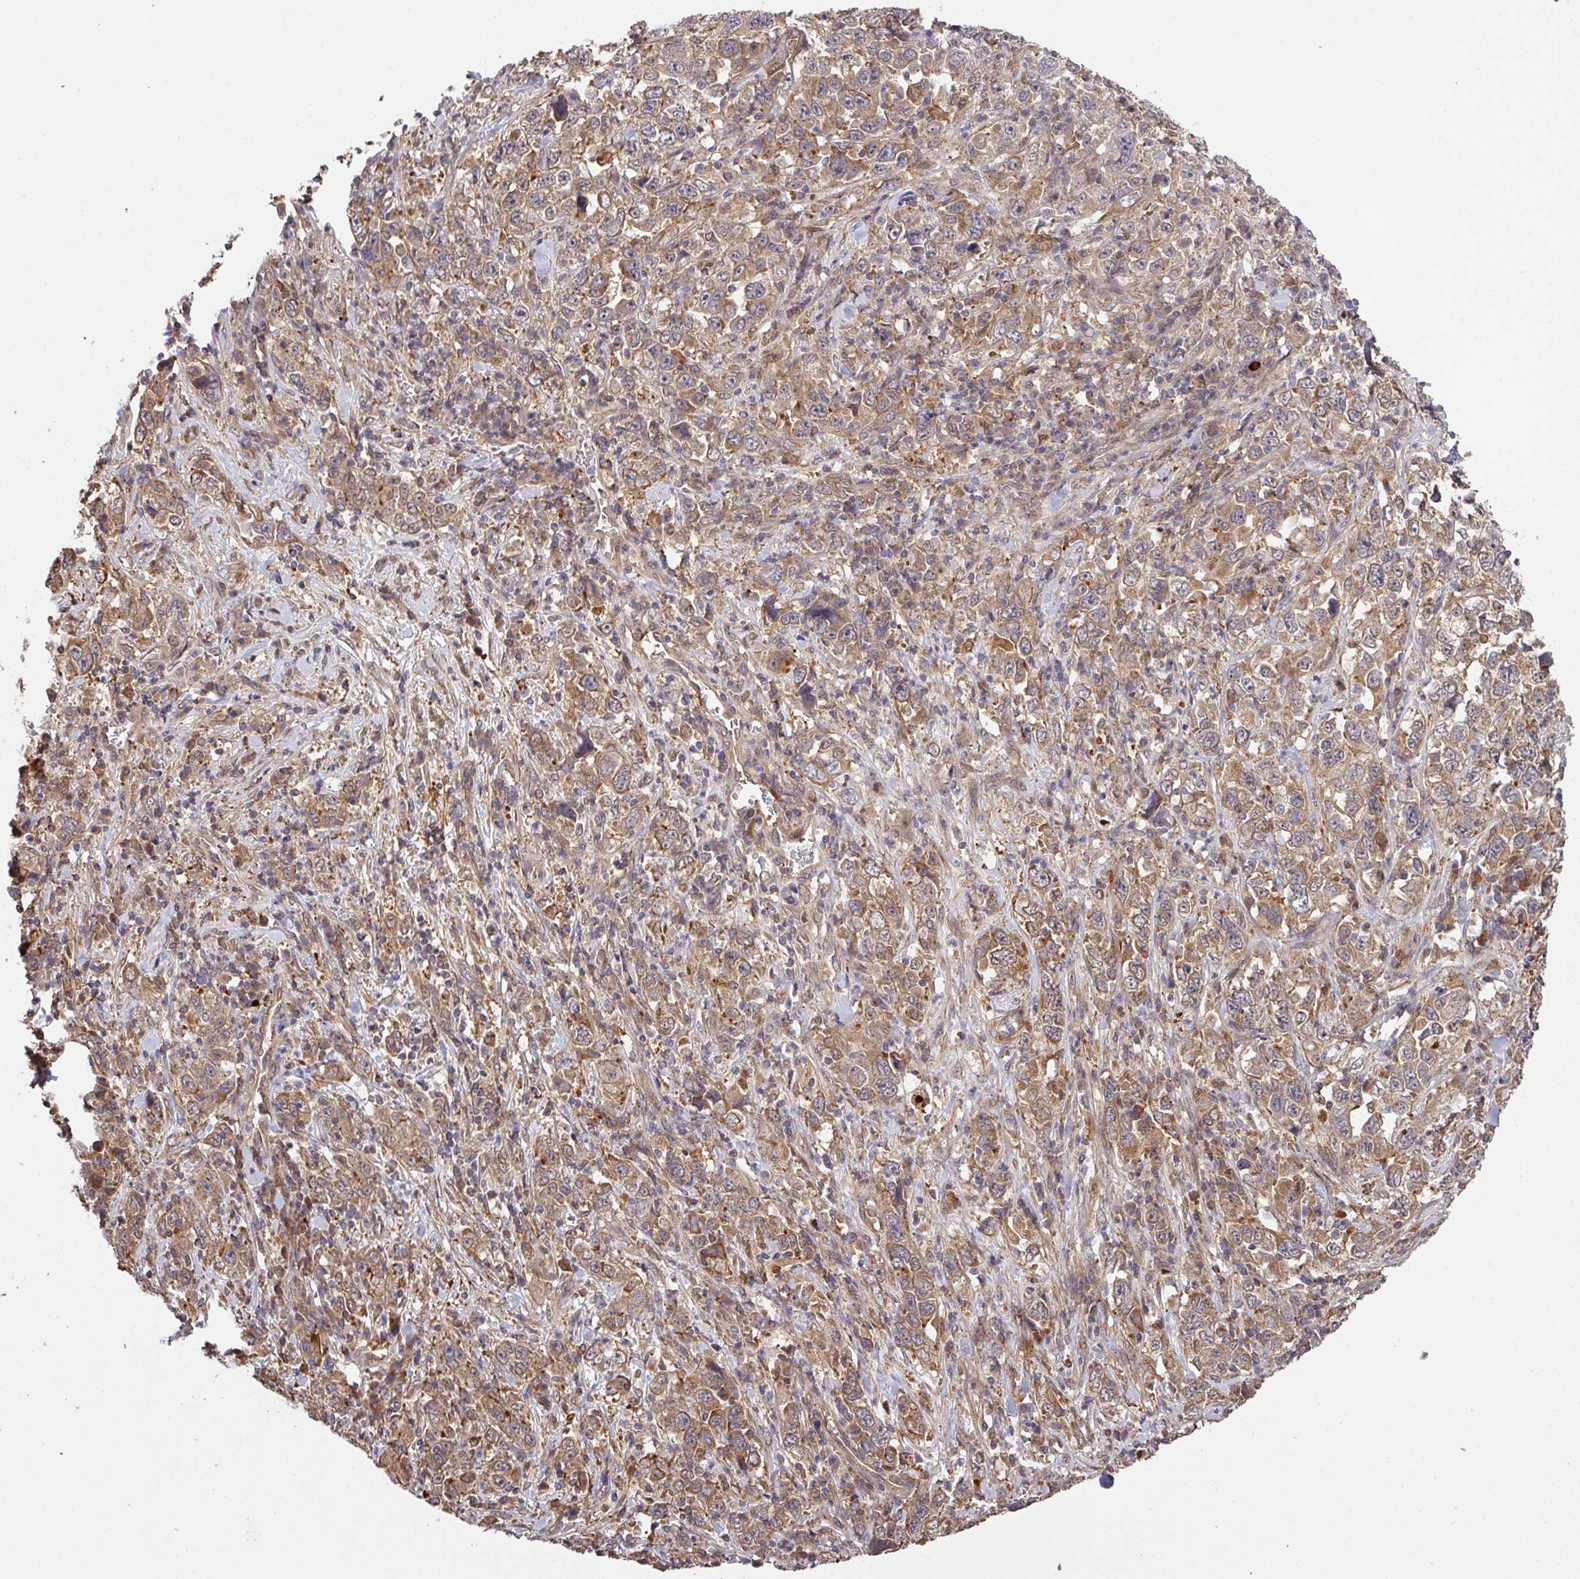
{"staining": {"intensity": "moderate", "quantity": ">75%", "location": "cytoplasmic/membranous"}, "tissue": "stomach cancer", "cell_type": "Tumor cells", "image_type": "cancer", "snomed": [{"axis": "morphology", "description": "Normal tissue, NOS"}, {"axis": "morphology", "description": "Adenocarcinoma, NOS"}, {"axis": "topography", "description": "Stomach, upper"}, {"axis": "topography", "description": "Stomach"}], "caption": "The image exhibits immunohistochemical staining of stomach adenocarcinoma. There is moderate cytoplasmic/membranous staining is seen in about >75% of tumor cells.", "gene": "ARPIN", "patient": {"sex": "male", "age": 59}}